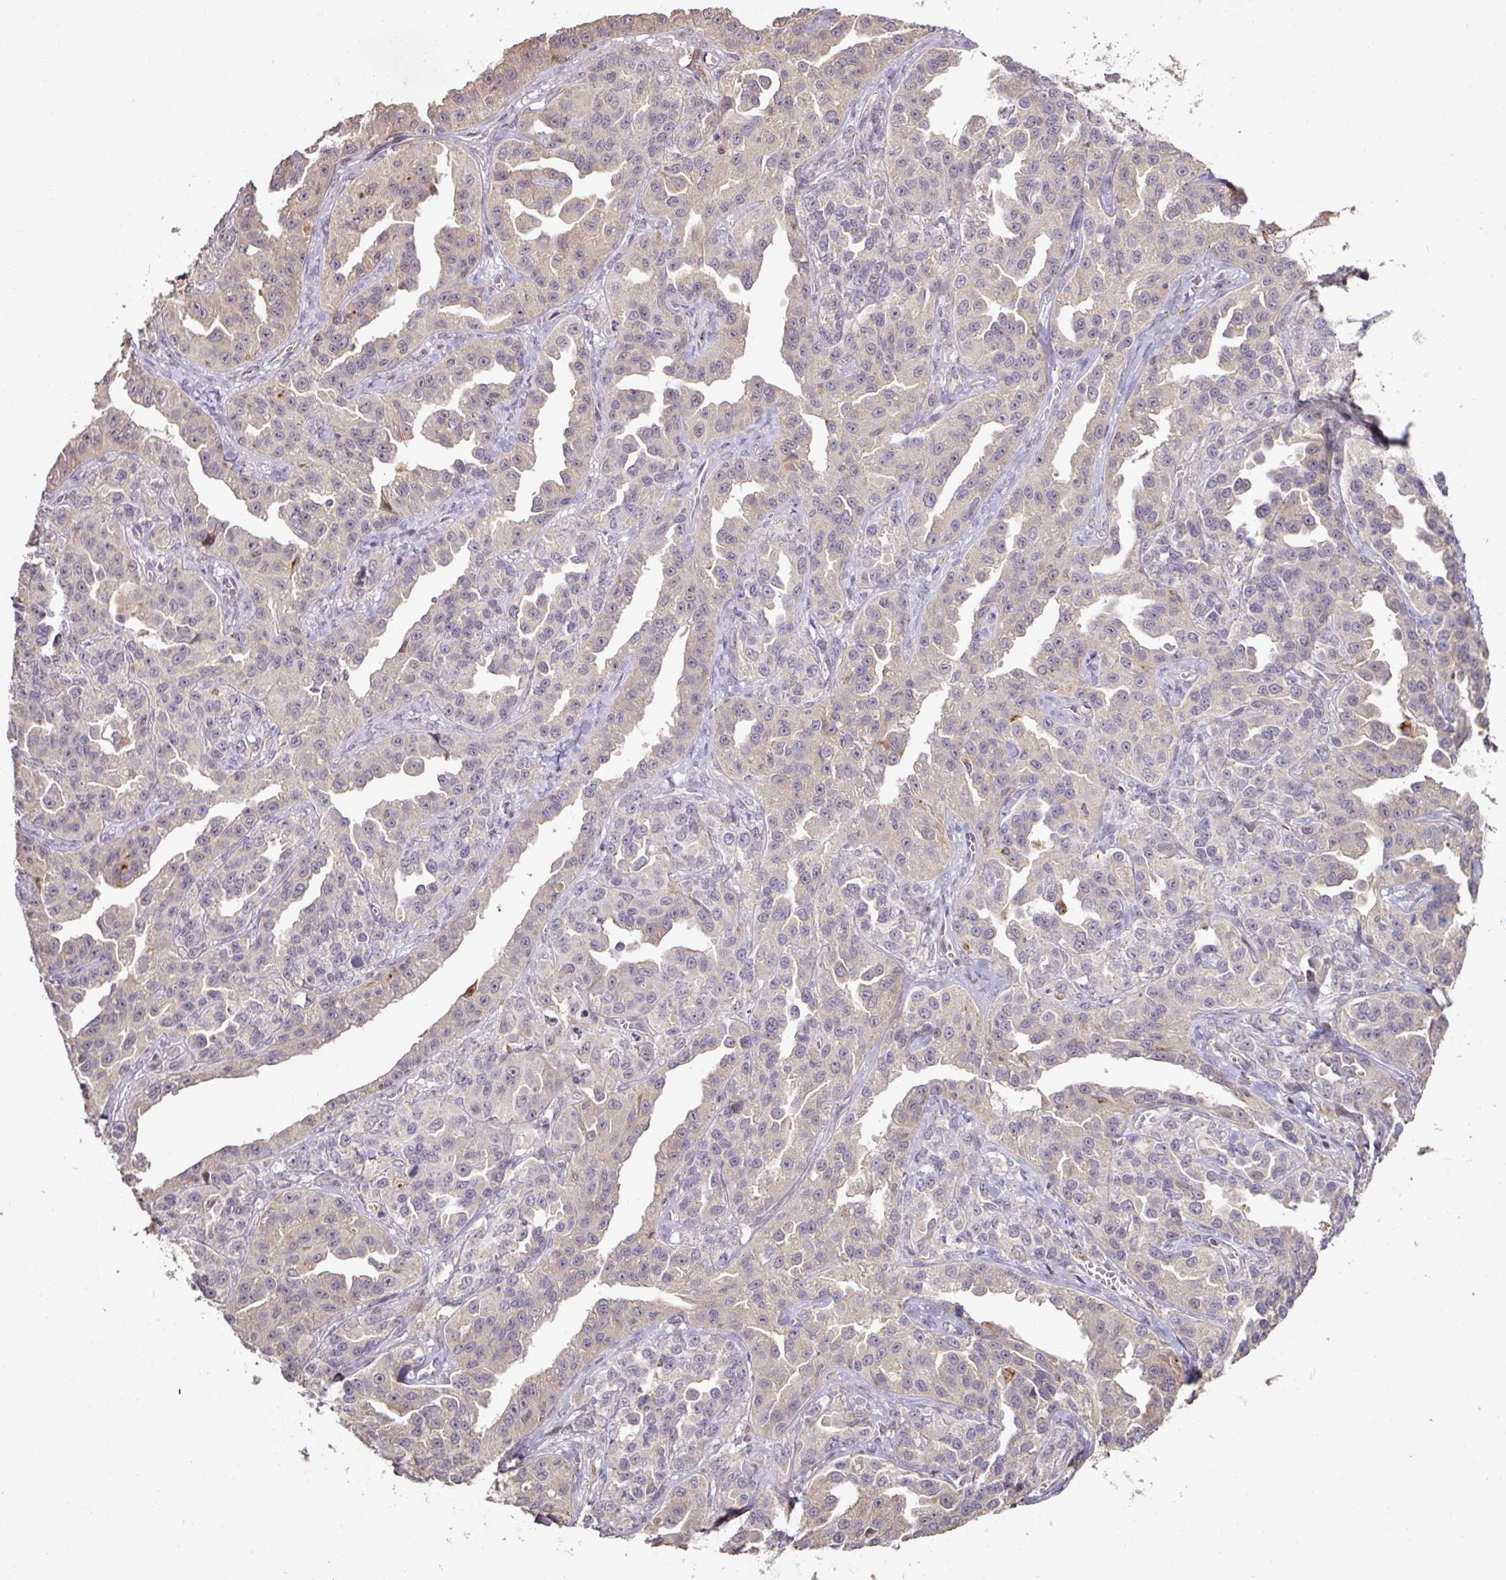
{"staining": {"intensity": "negative", "quantity": "none", "location": "none"}, "tissue": "ovarian cancer", "cell_type": "Tumor cells", "image_type": "cancer", "snomed": [{"axis": "morphology", "description": "Cystadenocarcinoma, serous, NOS"}, {"axis": "topography", "description": "Ovary"}], "caption": "Micrograph shows no significant protein expression in tumor cells of ovarian cancer.", "gene": "CXCR5", "patient": {"sex": "female", "age": 75}}